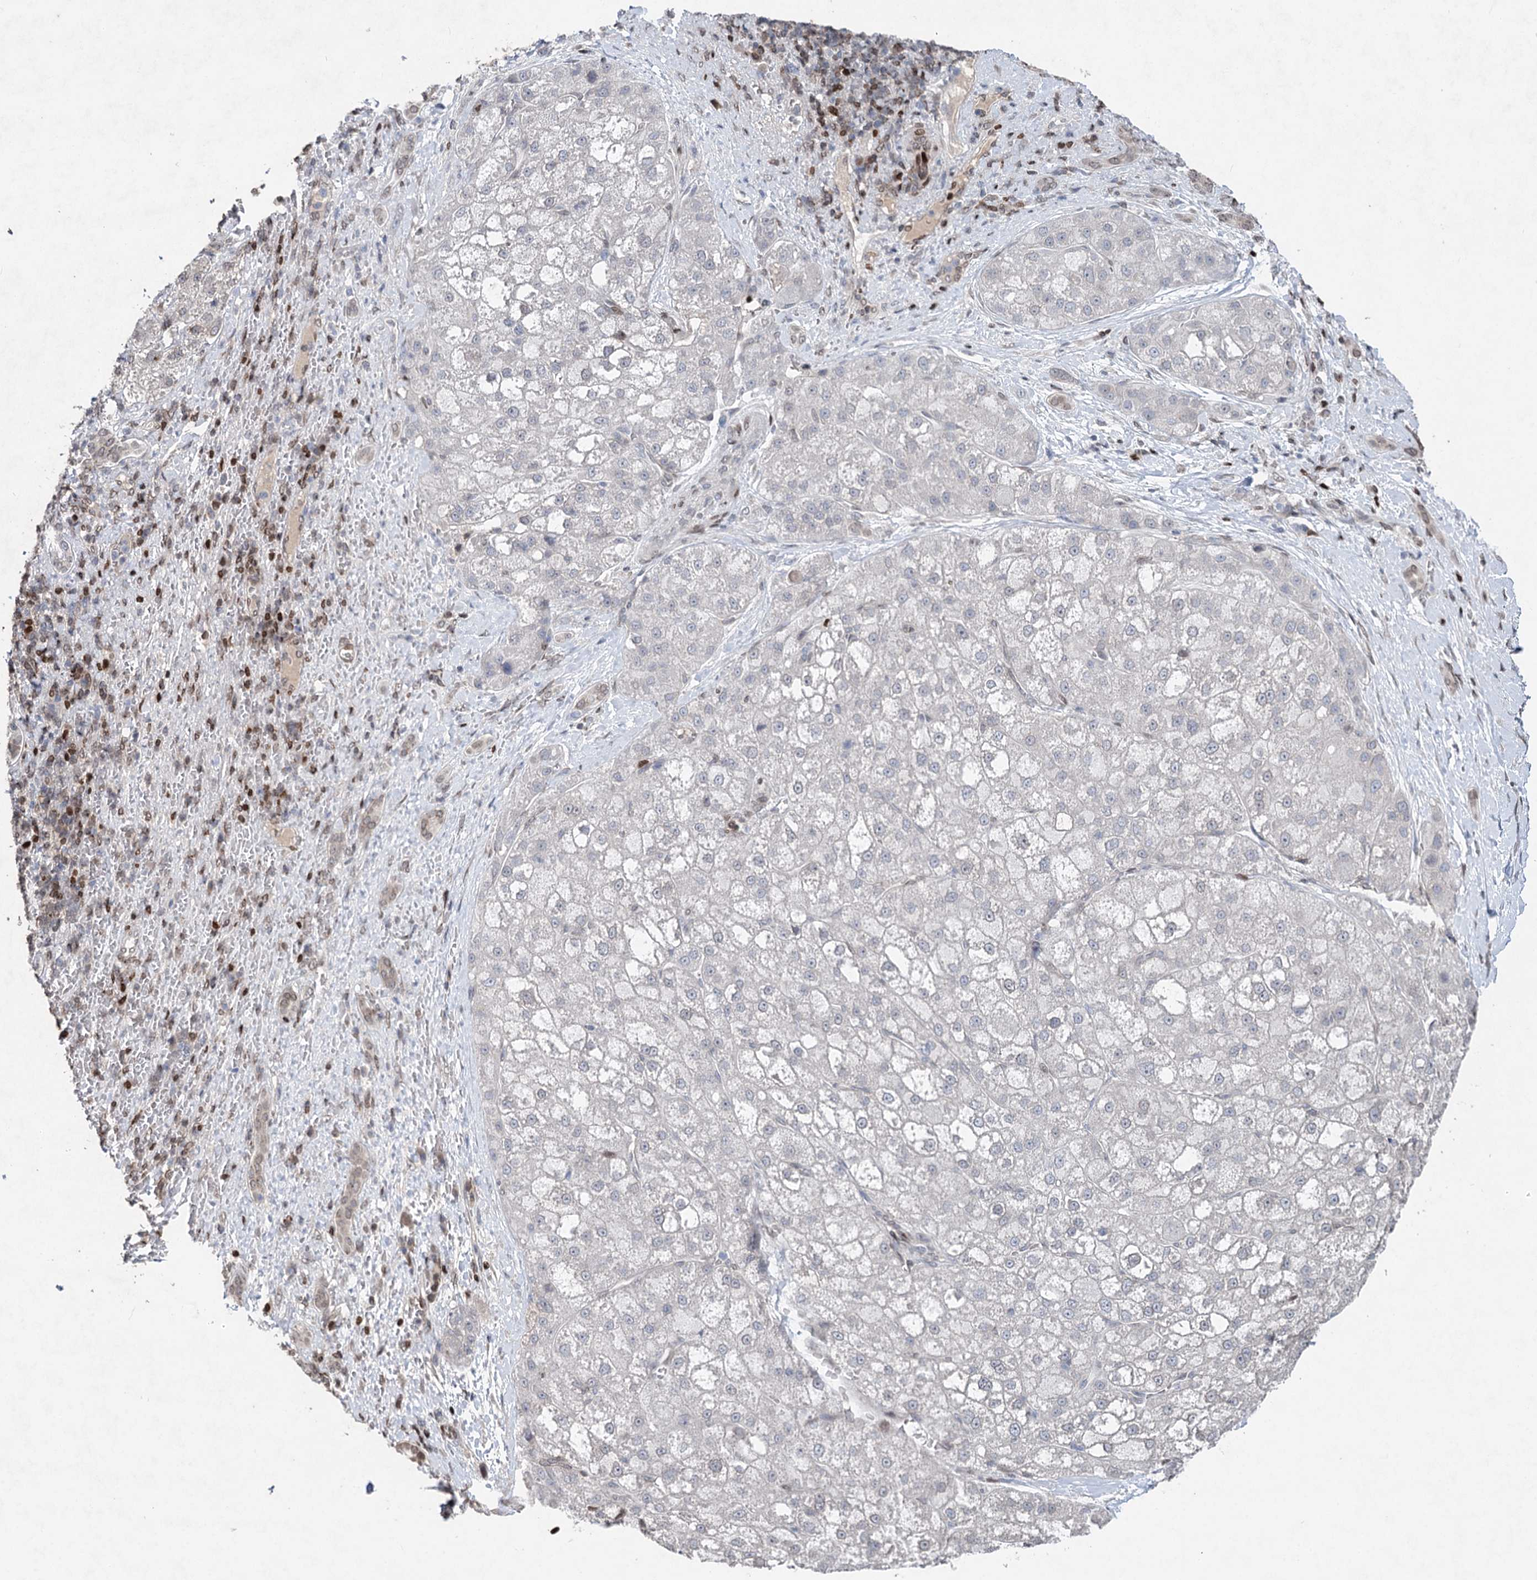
{"staining": {"intensity": "negative", "quantity": "none", "location": "none"}, "tissue": "liver cancer", "cell_type": "Tumor cells", "image_type": "cancer", "snomed": [{"axis": "morphology", "description": "Normal tissue, NOS"}, {"axis": "morphology", "description": "Carcinoma, Hepatocellular, NOS"}, {"axis": "topography", "description": "Liver"}], "caption": "Tumor cells show no significant staining in liver hepatocellular carcinoma. (Stains: DAB (3,3'-diaminobenzidine) immunohistochemistry with hematoxylin counter stain, Microscopy: brightfield microscopy at high magnification).", "gene": "FRMD4A", "patient": {"sex": "male", "age": 57}}